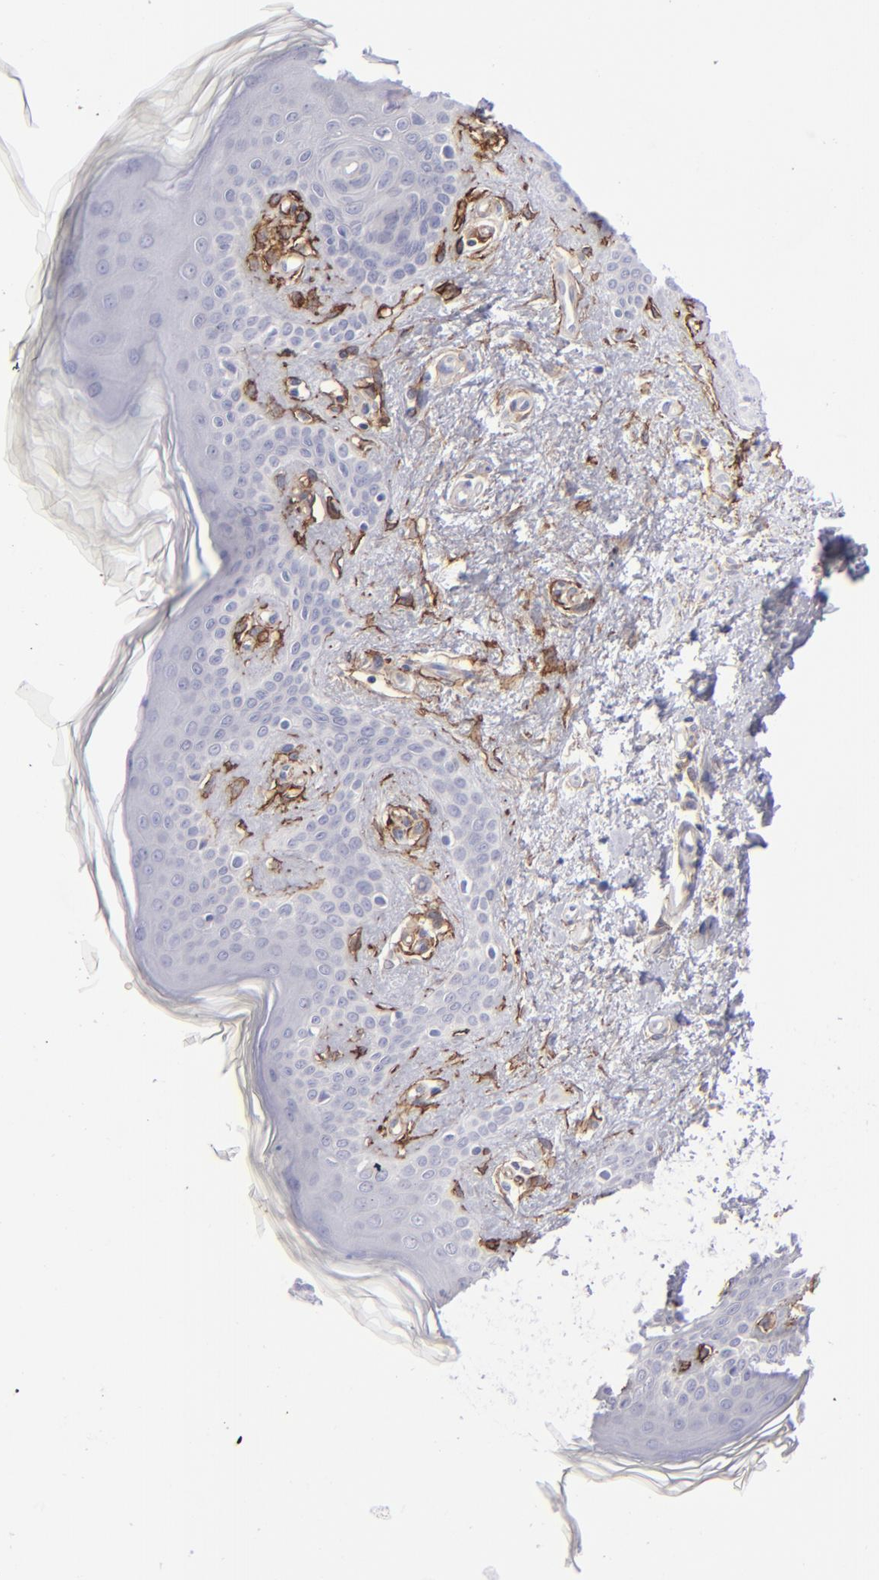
{"staining": {"intensity": "negative", "quantity": "none", "location": "none"}, "tissue": "skin cancer", "cell_type": "Tumor cells", "image_type": "cancer", "snomed": [{"axis": "morphology", "description": "Basal cell carcinoma"}, {"axis": "topography", "description": "Skin"}], "caption": "There is no significant positivity in tumor cells of basal cell carcinoma (skin). The staining is performed using DAB (3,3'-diaminobenzidine) brown chromogen with nuclei counter-stained in using hematoxylin.", "gene": "ANPEP", "patient": {"sex": "female", "age": 78}}